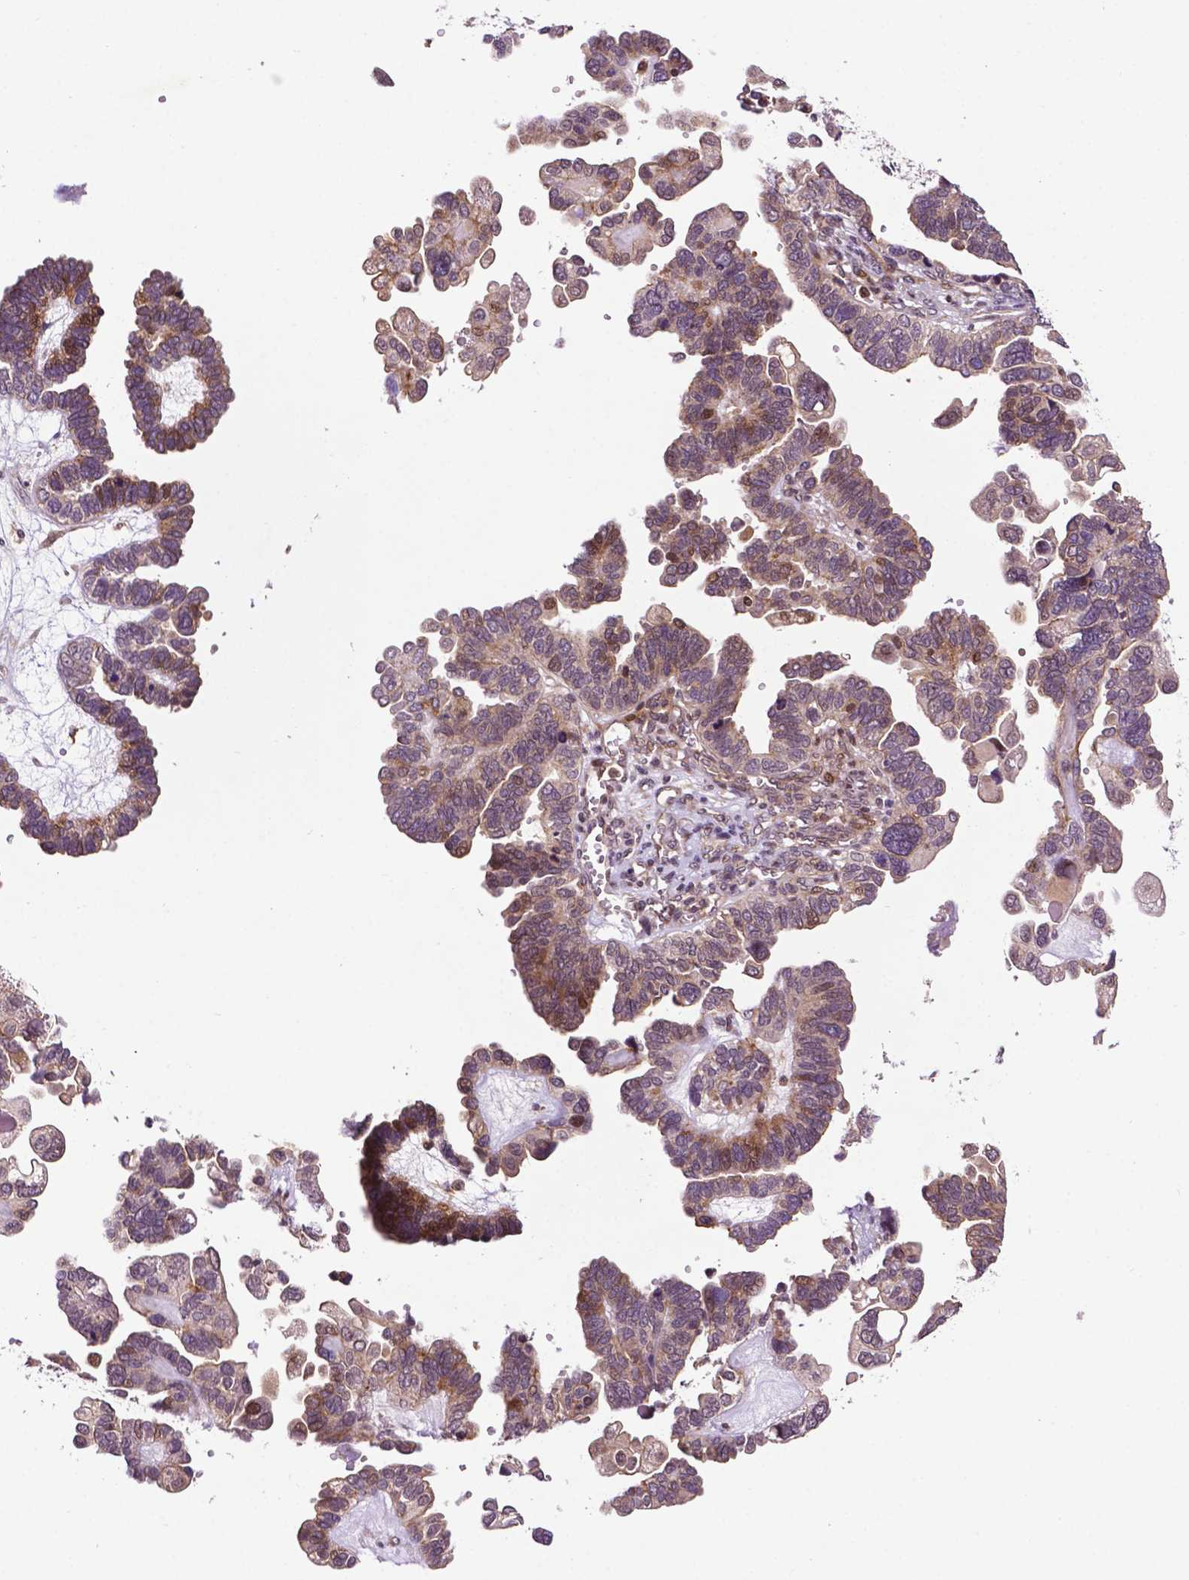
{"staining": {"intensity": "weak", "quantity": "<25%", "location": "nuclear"}, "tissue": "ovarian cancer", "cell_type": "Tumor cells", "image_type": "cancer", "snomed": [{"axis": "morphology", "description": "Cystadenocarcinoma, serous, NOS"}, {"axis": "topography", "description": "Ovary"}], "caption": "Immunohistochemical staining of human ovarian serous cystadenocarcinoma exhibits no significant staining in tumor cells. (DAB IHC, high magnification).", "gene": "TMX2", "patient": {"sex": "female", "age": 51}}